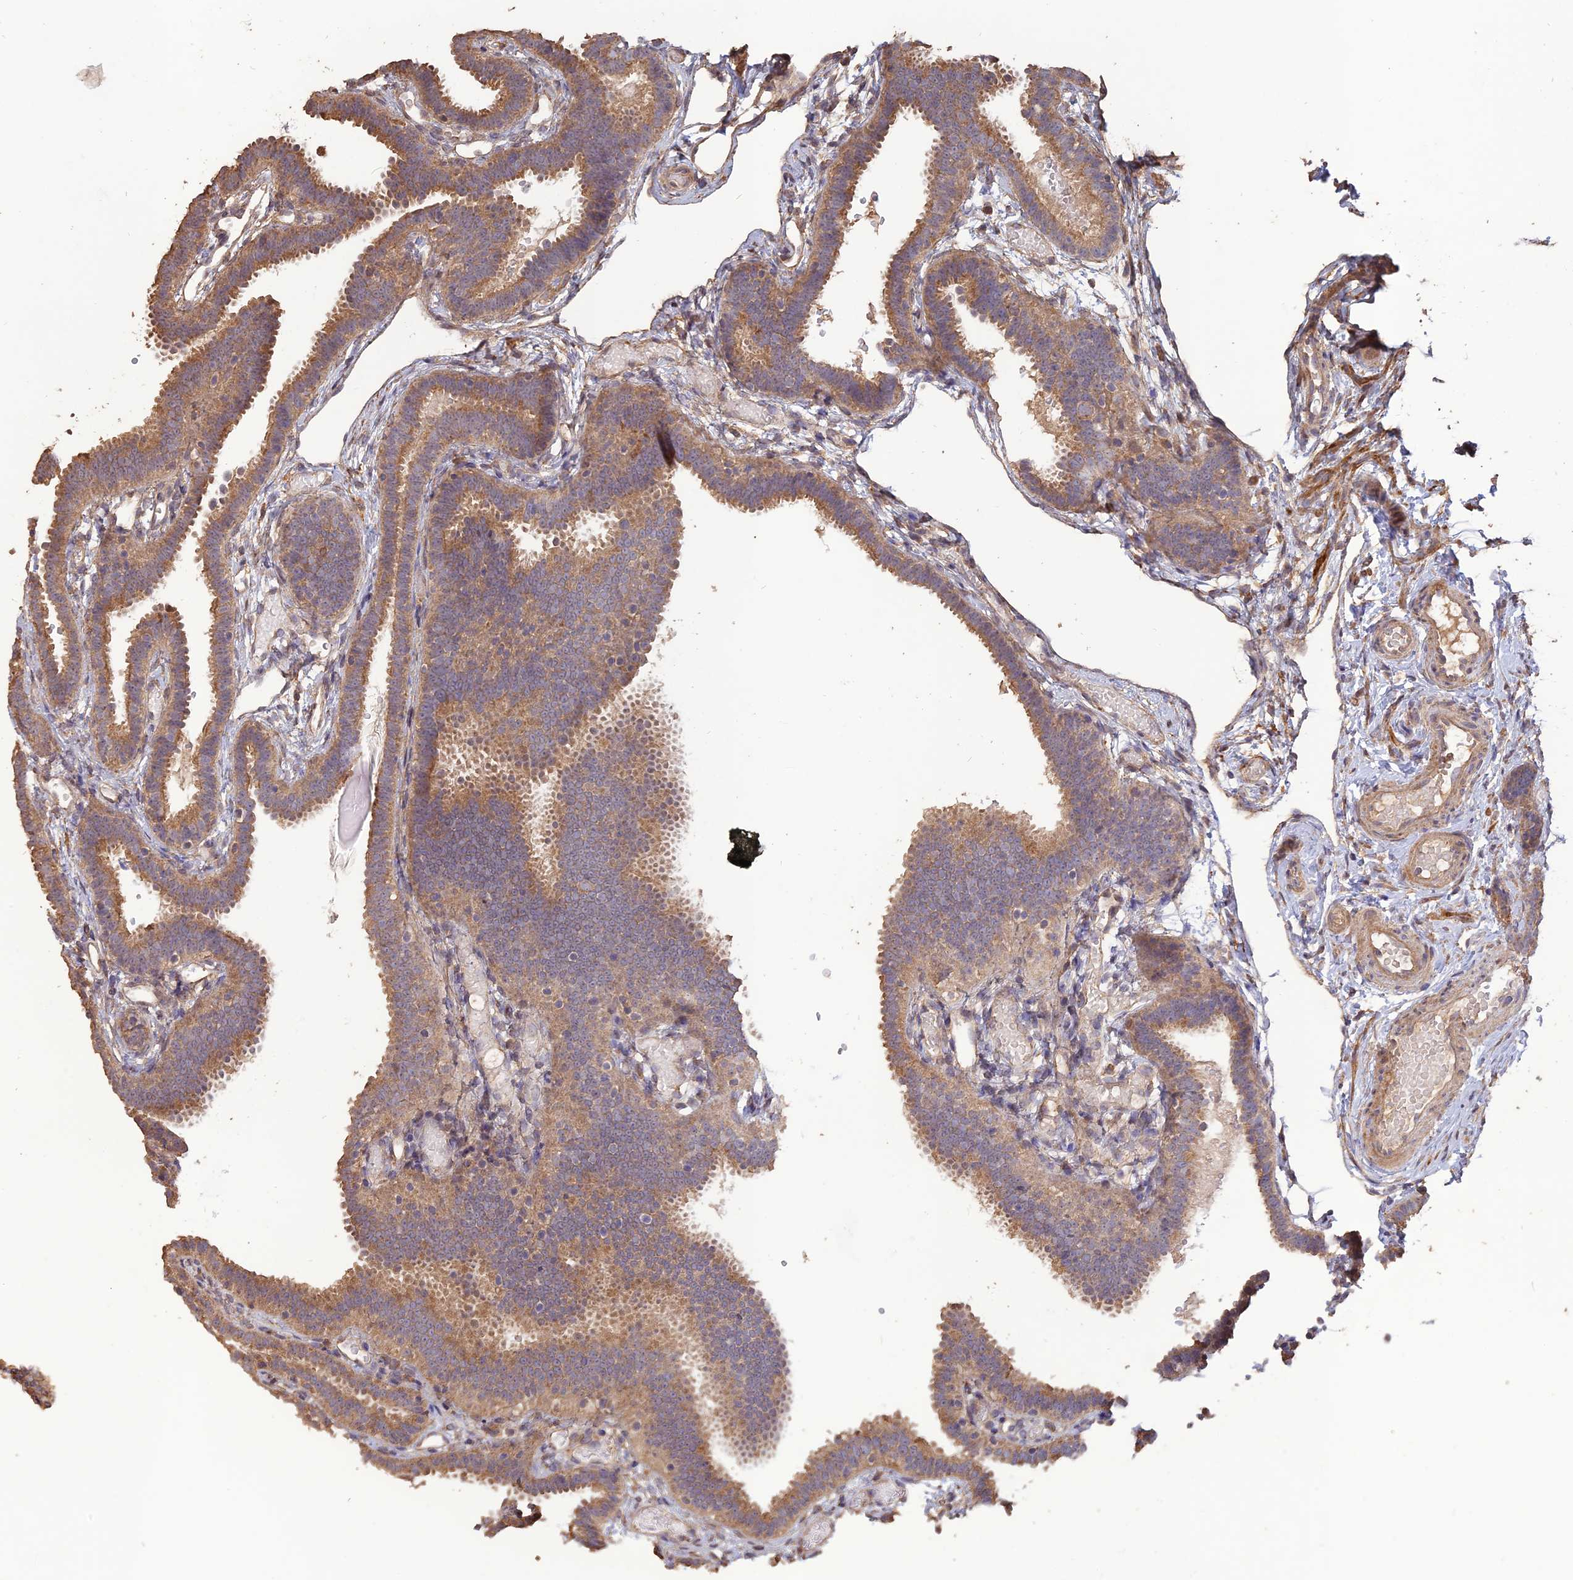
{"staining": {"intensity": "moderate", "quantity": ">75%", "location": "cytoplasmic/membranous"}, "tissue": "fallopian tube", "cell_type": "Glandular cells", "image_type": "normal", "snomed": [{"axis": "morphology", "description": "Normal tissue, NOS"}, {"axis": "topography", "description": "Fallopian tube"}], "caption": "This photomicrograph shows immunohistochemistry (IHC) staining of normal human fallopian tube, with medium moderate cytoplasmic/membranous expression in about >75% of glandular cells.", "gene": "LAYN", "patient": {"sex": "female", "age": 37}}